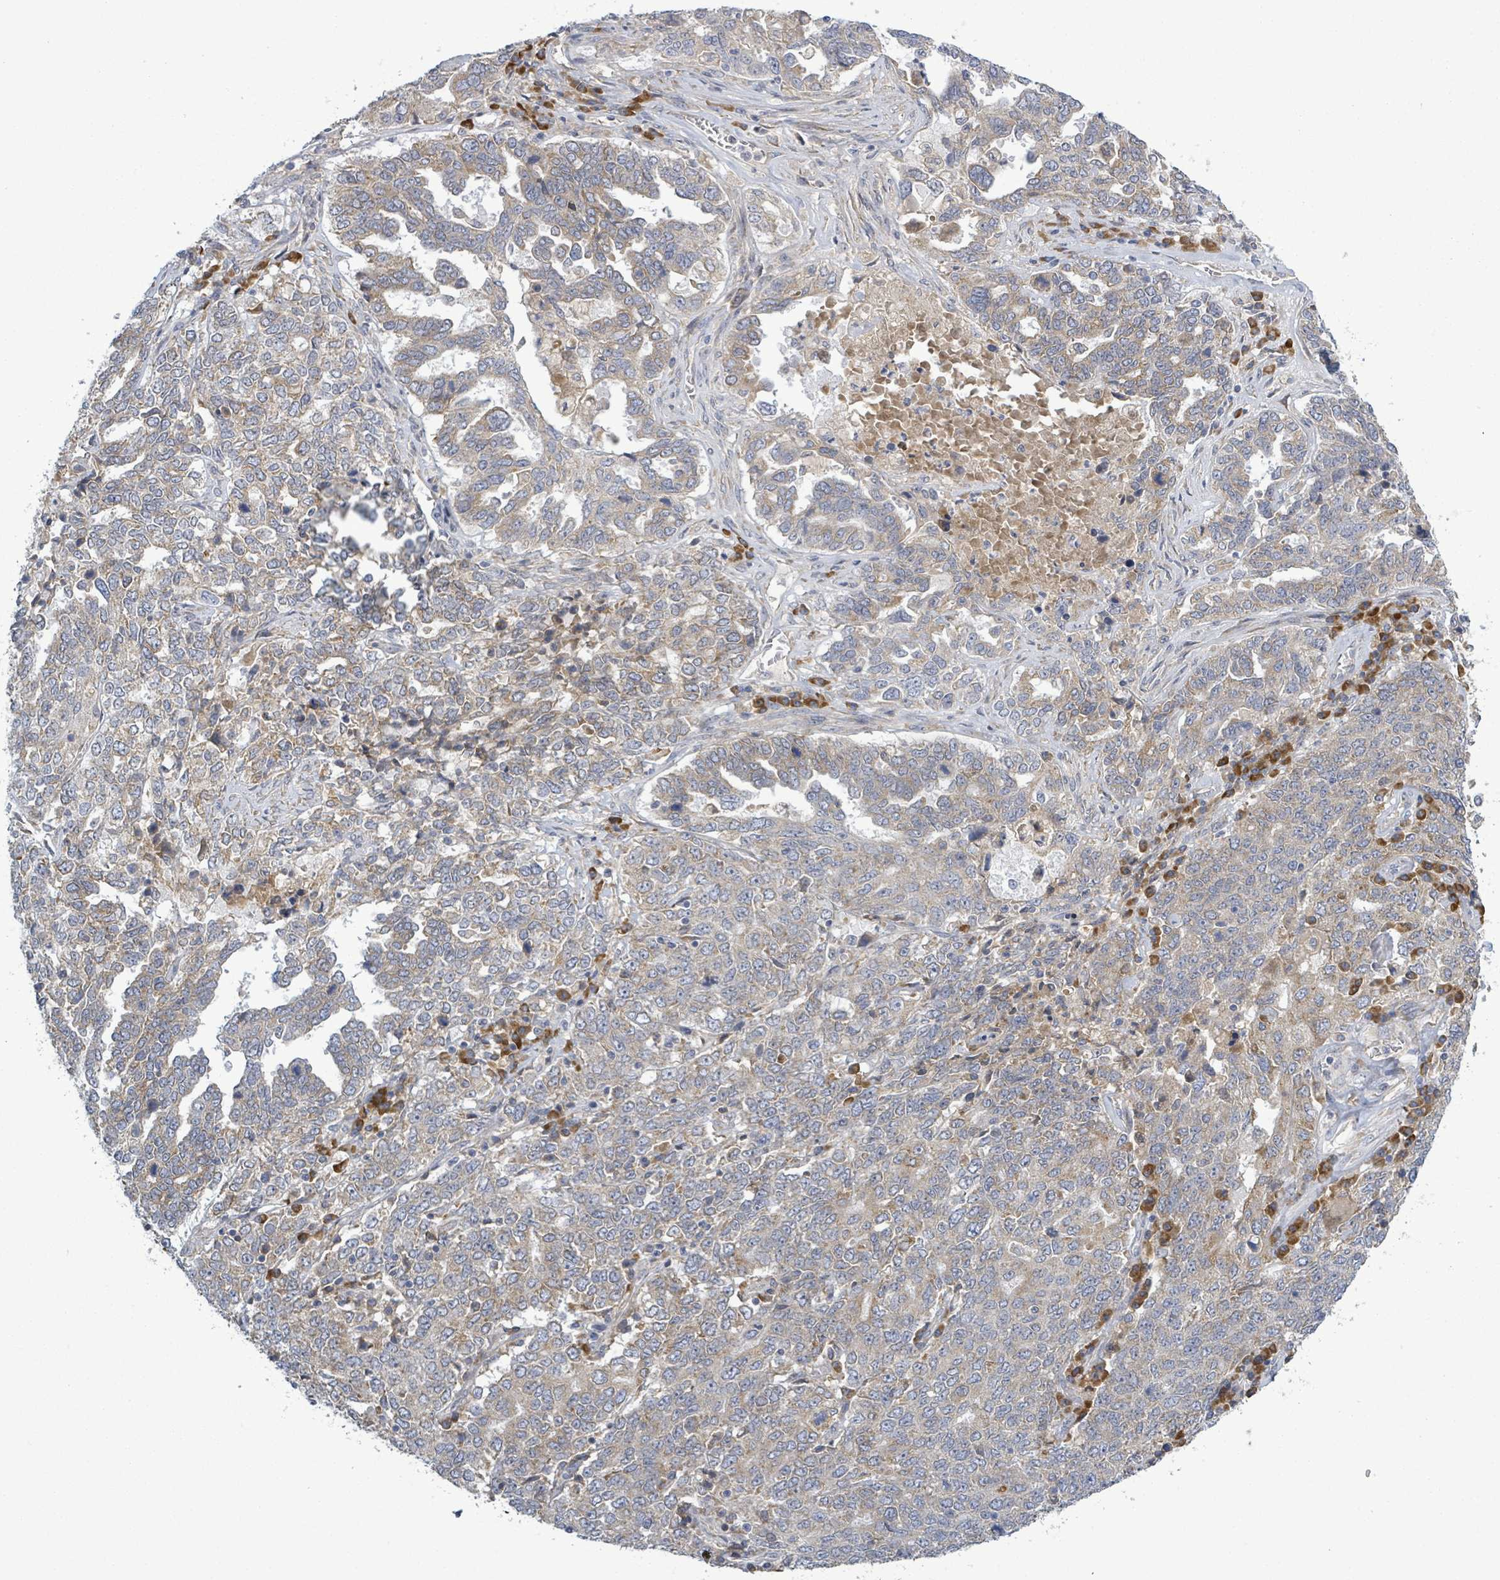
{"staining": {"intensity": "moderate", "quantity": "25%-75%", "location": "cytoplasmic/membranous"}, "tissue": "ovarian cancer", "cell_type": "Tumor cells", "image_type": "cancer", "snomed": [{"axis": "morphology", "description": "Carcinoma, endometroid"}, {"axis": "topography", "description": "Ovary"}], "caption": "The micrograph shows staining of ovarian cancer (endometroid carcinoma), revealing moderate cytoplasmic/membranous protein expression (brown color) within tumor cells.", "gene": "ATP13A1", "patient": {"sex": "female", "age": 62}}